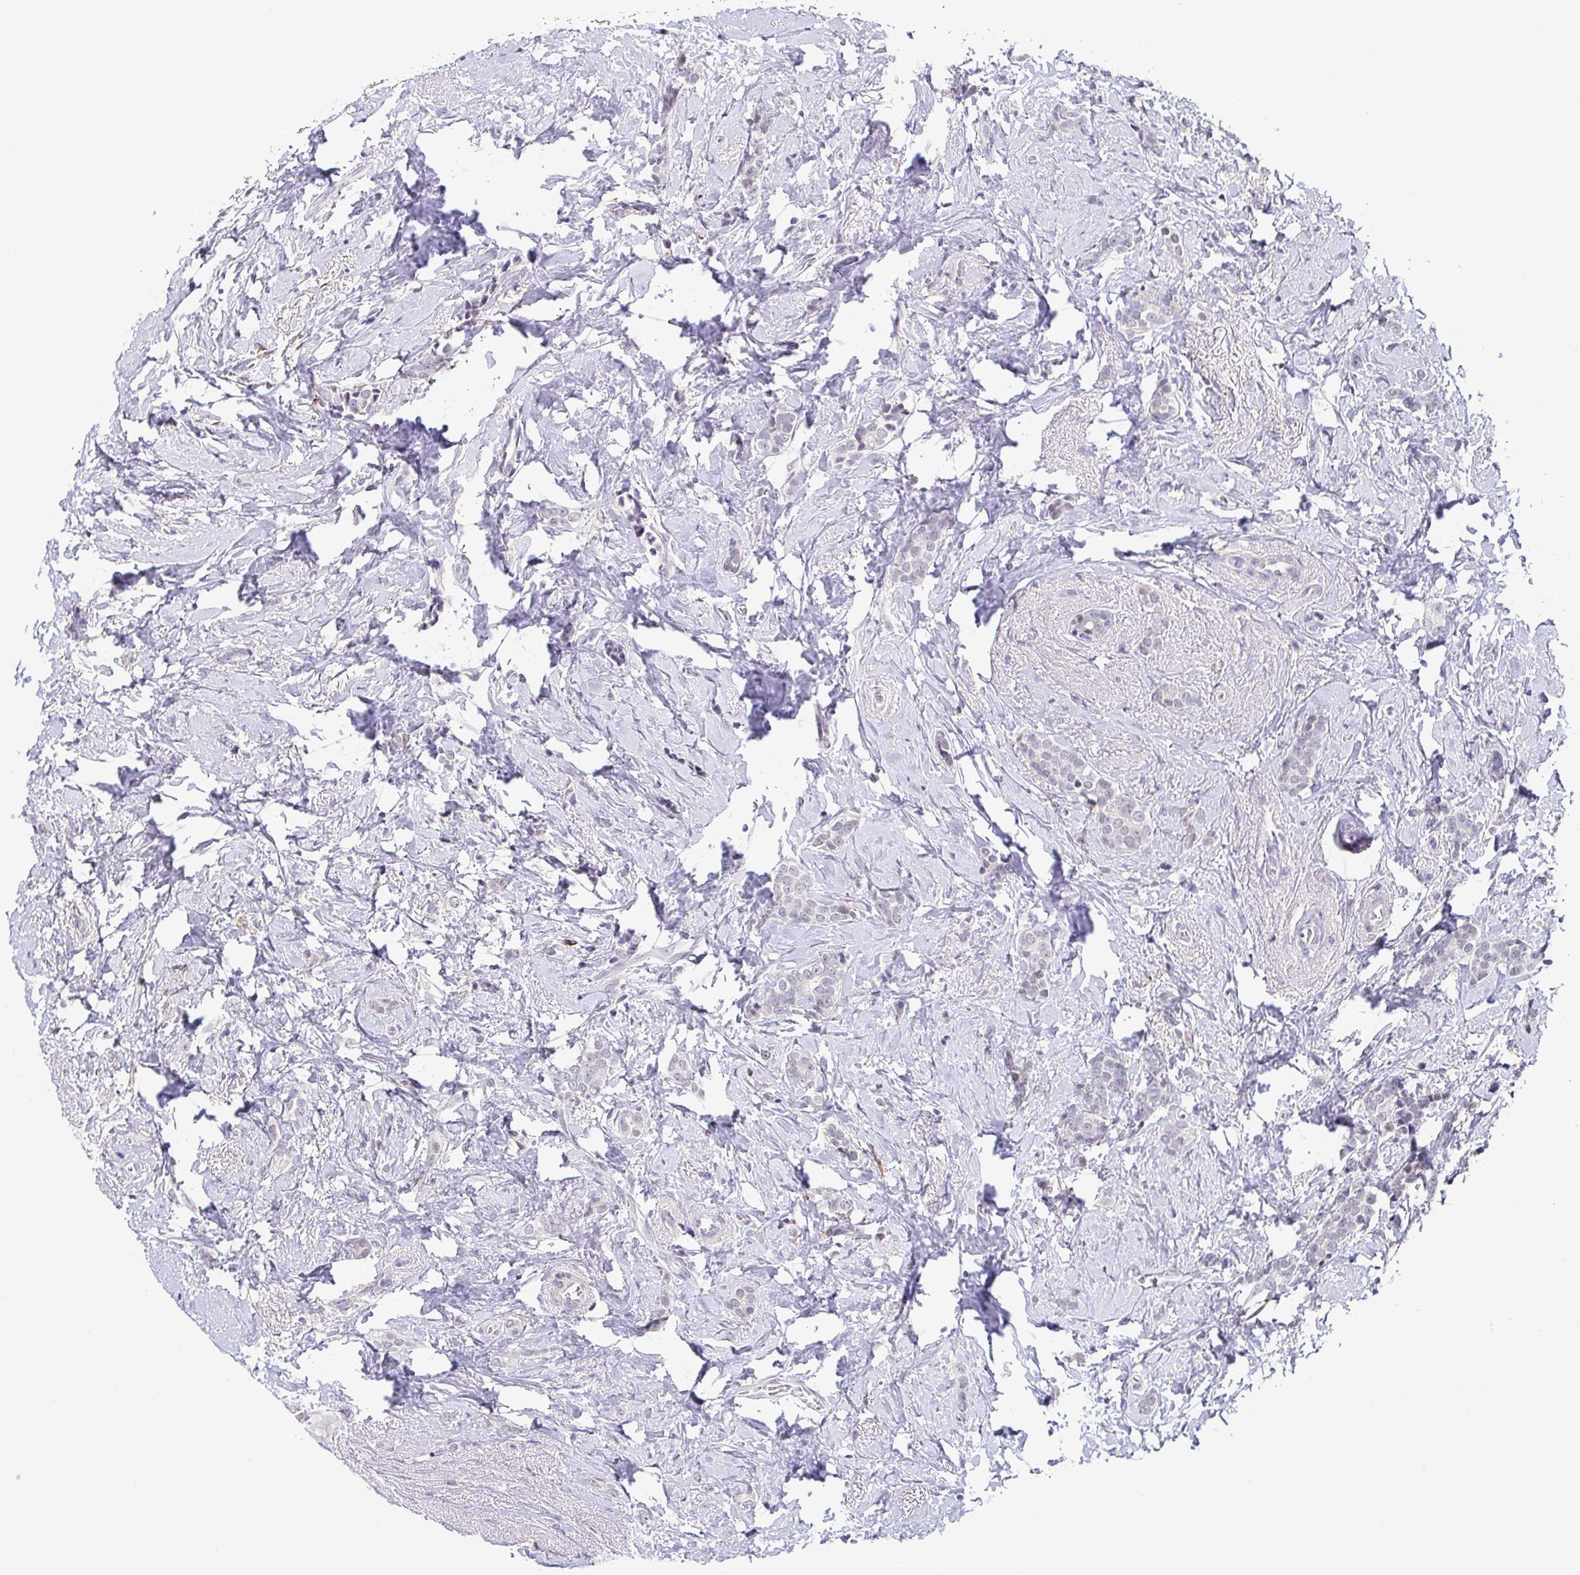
{"staining": {"intensity": "negative", "quantity": "none", "location": "none"}, "tissue": "breast cancer", "cell_type": "Tumor cells", "image_type": "cancer", "snomed": [{"axis": "morphology", "description": "Normal tissue, NOS"}, {"axis": "morphology", "description": "Duct carcinoma"}, {"axis": "topography", "description": "Breast"}], "caption": "DAB immunohistochemical staining of human invasive ductal carcinoma (breast) demonstrates no significant staining in tumor cells. (DAB immunohistochemistry (IHC) with hematoxylin counter stain).", "gene": "NEFH", "patient": {"sex": "female", "age": 77}}